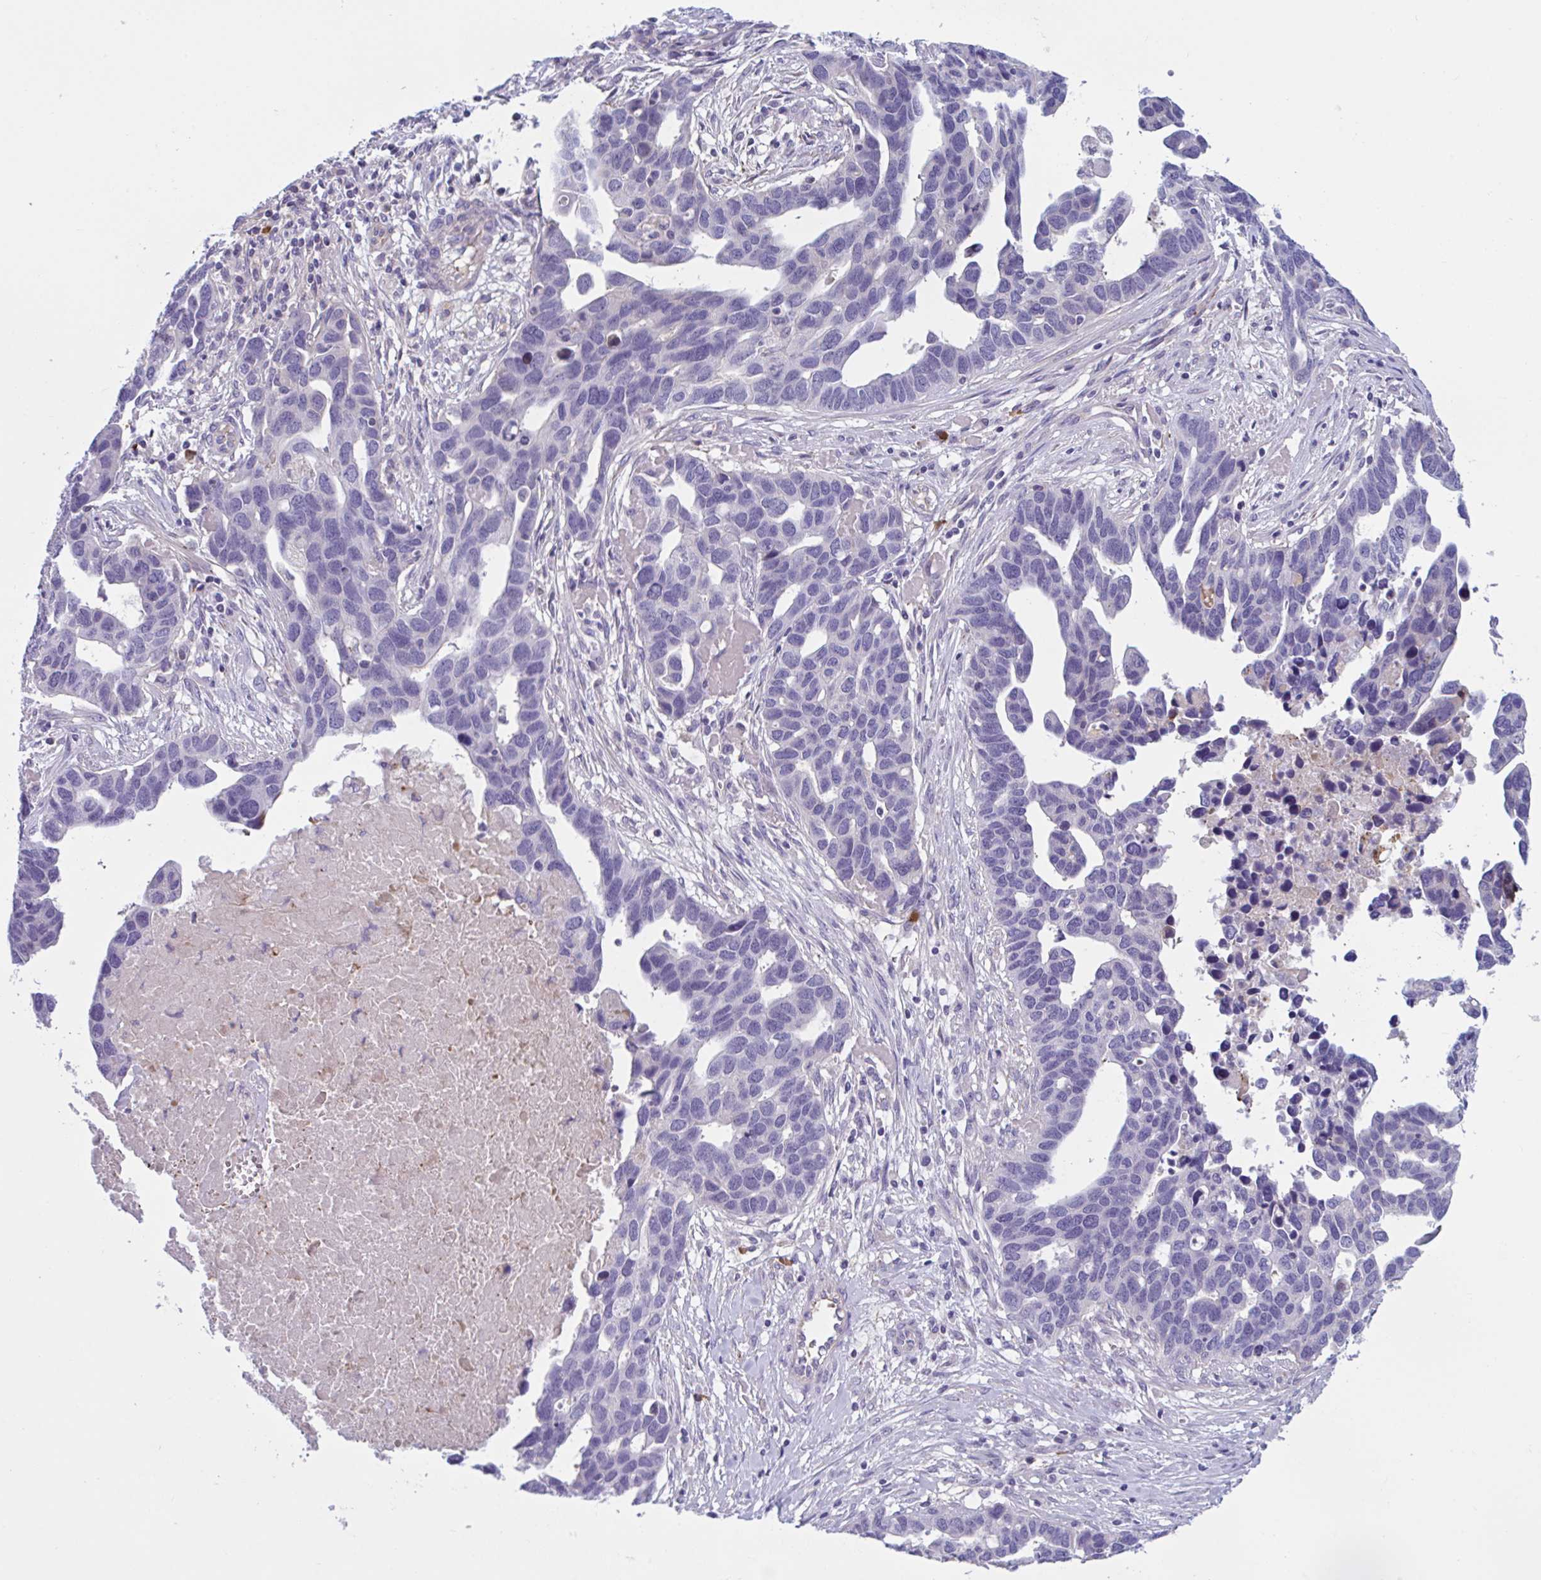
{"staining": {"intensity": "negative", "quantity": "none", "location": "none"}, "tissue": "ovarian cancer", "cell_type": "Tumor cells", "image_type": "cancer", "snomed": [{"axis": "morphology", "description": "Cystadenocarcinoma, serous, NOS"}, {"axis": "topography", "description": "Ovary"}], "caption": "Image shows no protein positivity in tumor cells of ovarian cancer tissue.", "gene": "MS4A14", "patient": {"sex": "female", "age": 54}}